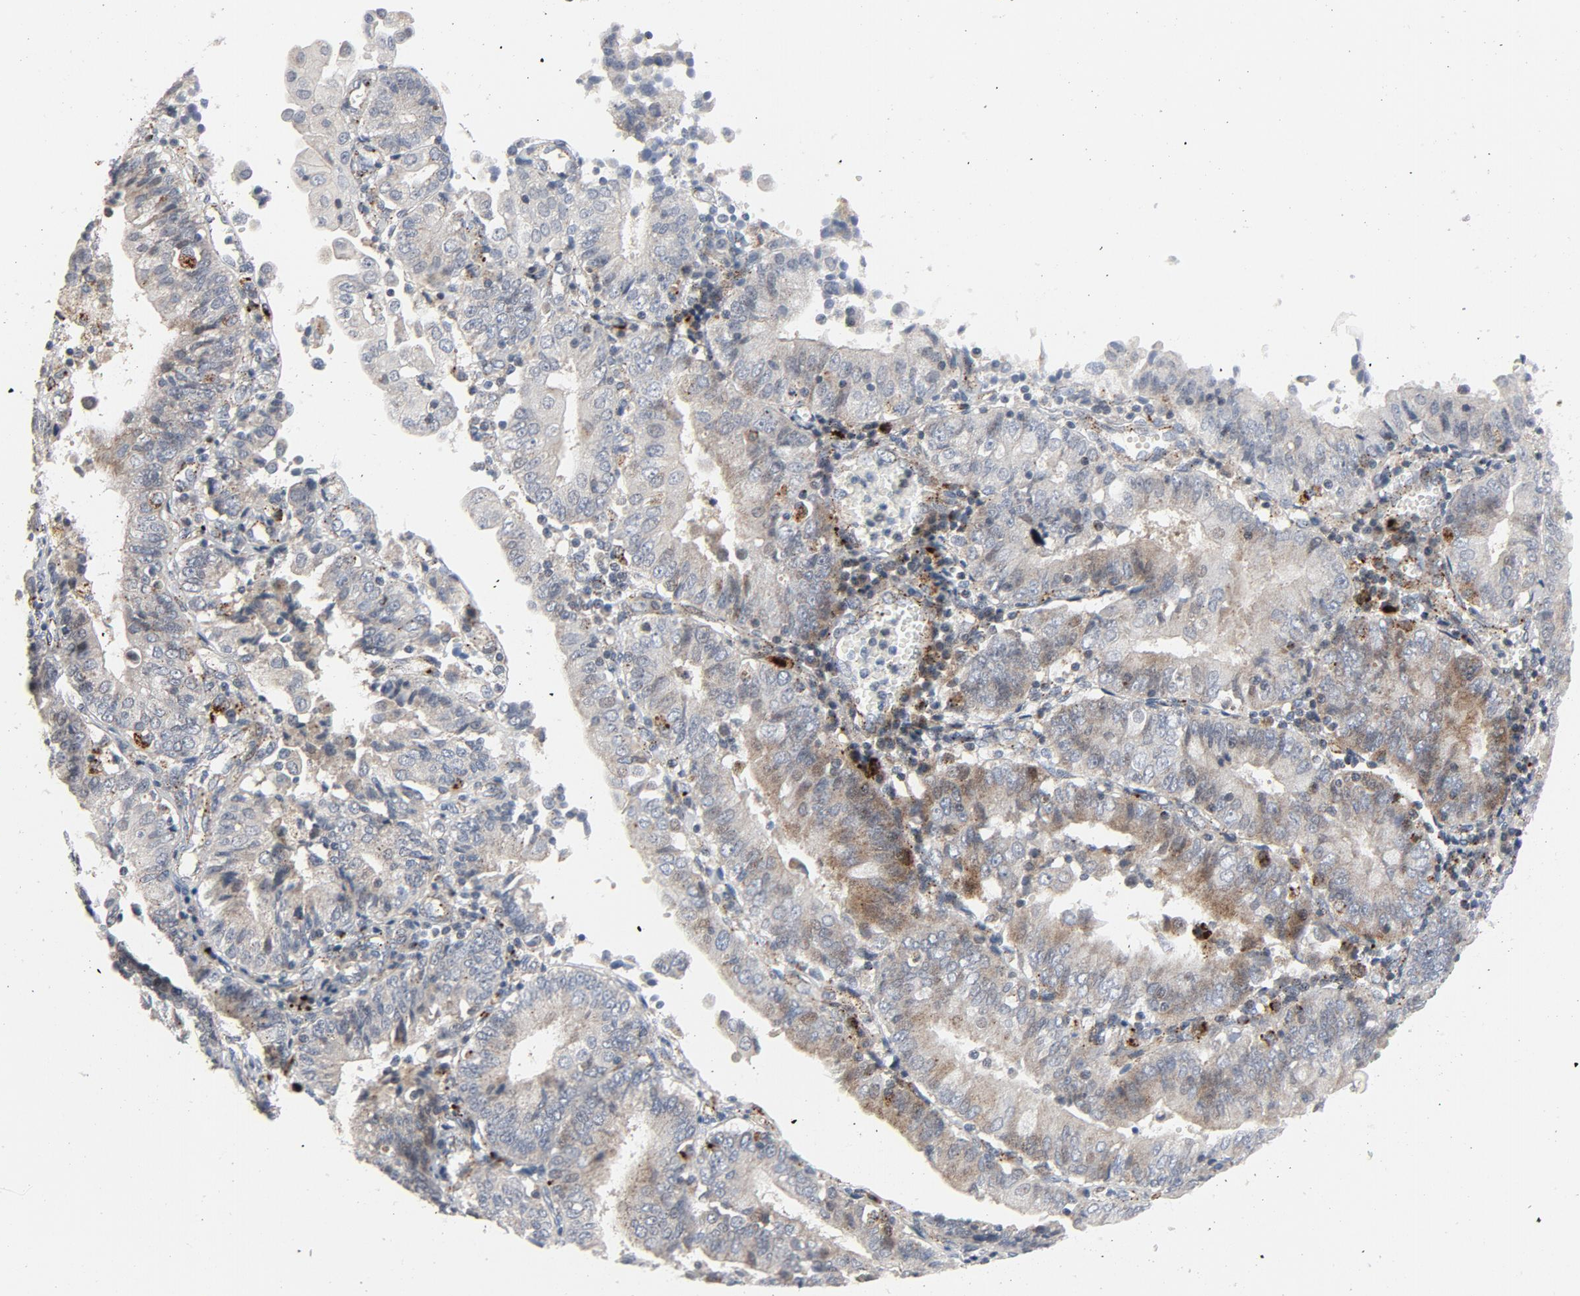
{"staining": {"intensity": "negative", "quantity": "none", "location": "none"}, "tissue": "endometrial cancer", "cell_type": "Tumor cells", "image_type": "cancer", "snomed": [{"axis": "morphology", "description": "Adenocarcinoma, NOS"}, {"axis": "topography", "description": "Endometrium"}], "caption": "Tumor cells show no significant positivity in endometrial cancer (adenocarcinoma).", "gene": "AKT2", "patient": {"sex": "female", "age": 86}}